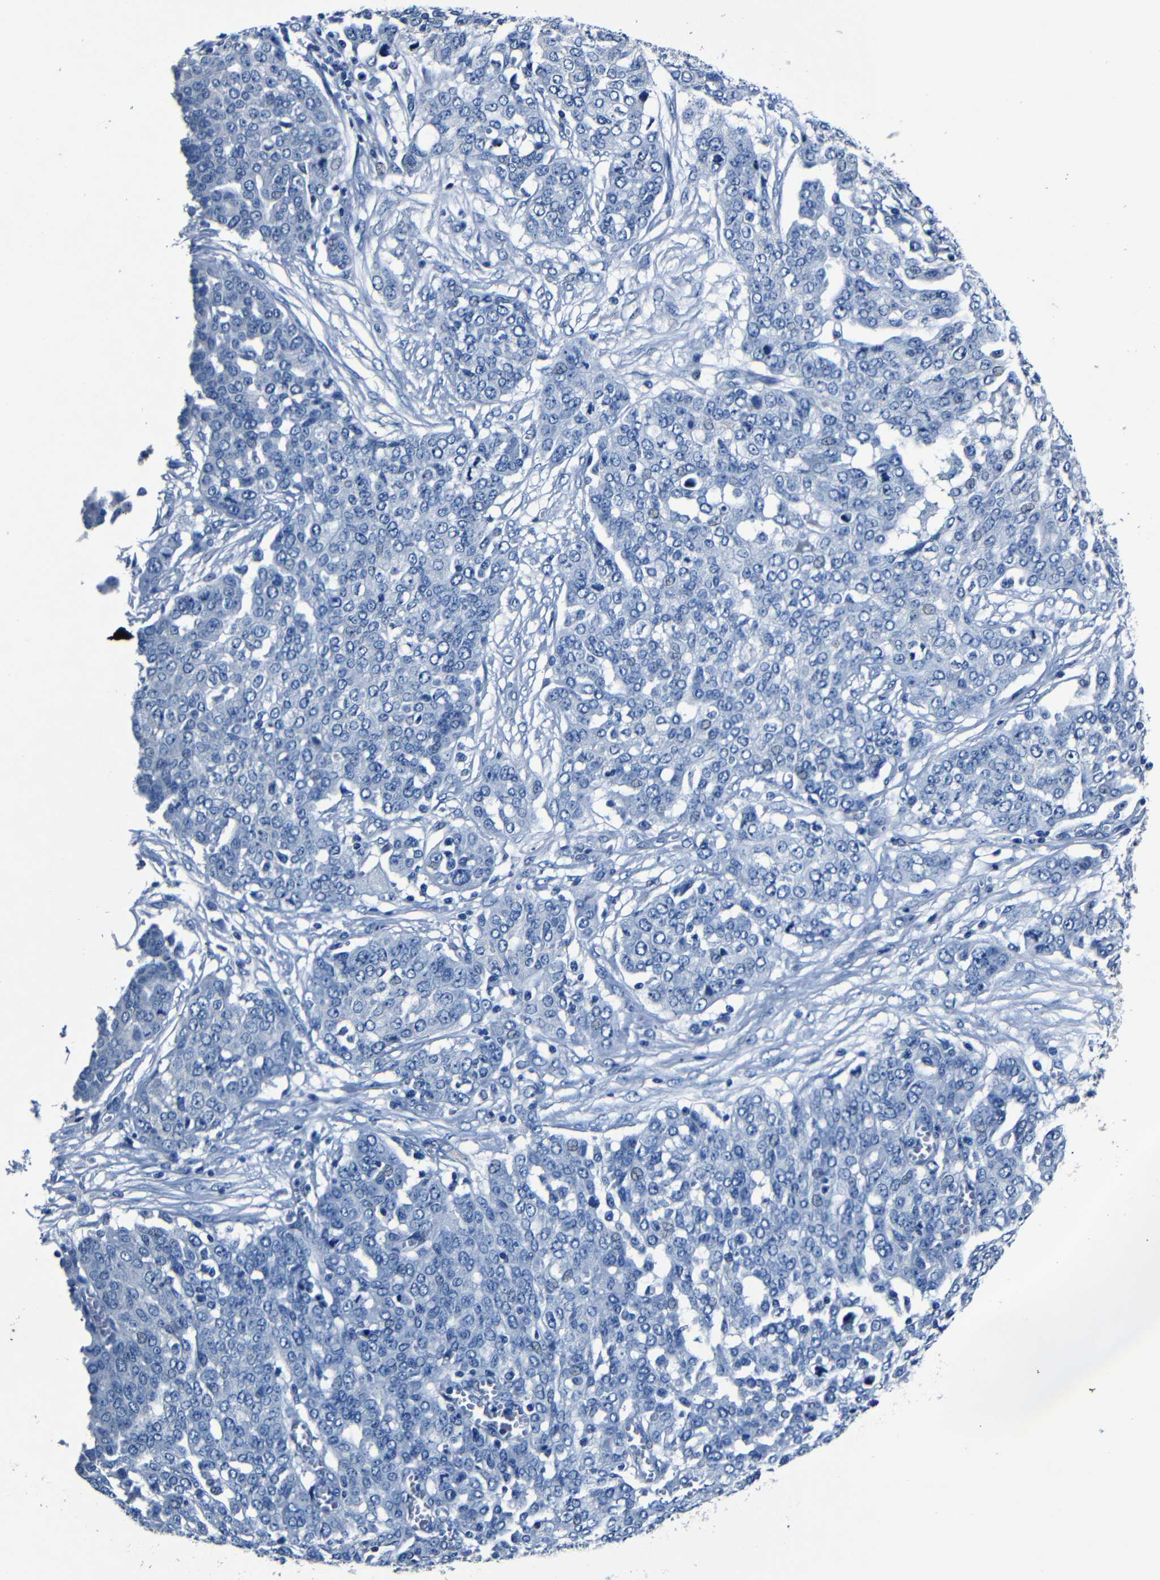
{"staining": {"intensity": "negative", "quantity": "none", "location": "none"}, "tissue": "ovarian cancer", "cell_type": "Tumor cells", "image_type": "cancer", "snomed": [{"axis": "morphology", "description": "Cystadenocarcinoma, serous, NOS"}, {"axis": "topography", "description": "Soft tissue"}, {"axis": "topography", "description": "Ovary"}], "caption": "A high-resolution histopathology image shows IHC staining of ovarian serous cystadenocarcinoma, which displays no significant expression in tumor cells.", "gene": "NCMAP", "patient": {"sex": "female", "age": 57}}